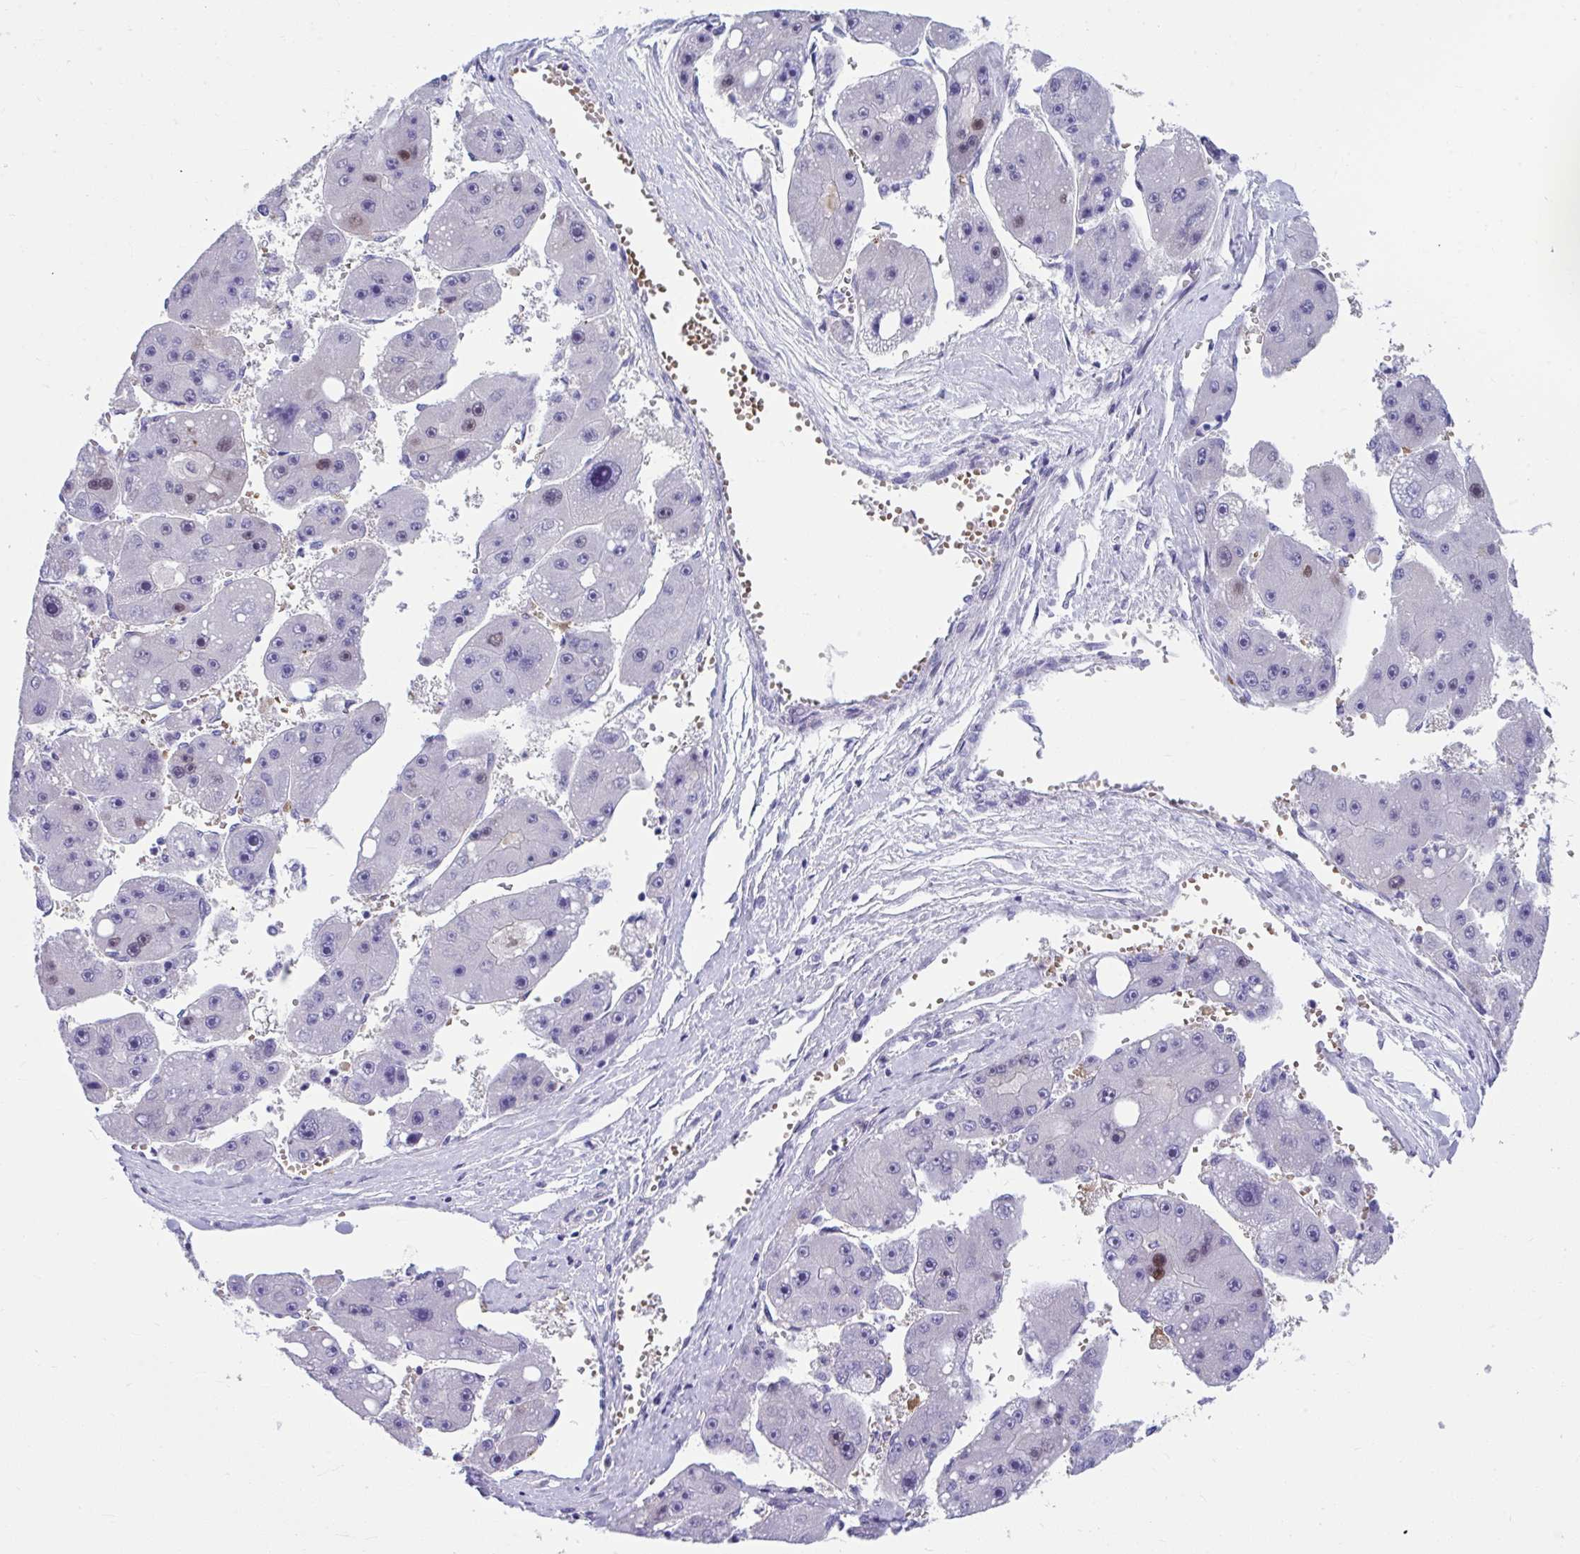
{"staining": {"intensity": "moderate", "quantity": "<25%", "location": "nuclear"}, "tissue": "liver cancer", "cell_type": "Tumor cells", "image_type": "cancer", "snomed": [{"axis": "morphology", "description": "Carcinoma, Hepatocellular, NOS"}, {"axis": "topography", "description": "Liver"}], "caption": "Tumor cells demonstrate moderate nuclear positivity in approximately <25% of cells in liver cancer.", "gene": "ISL1", "patient": {"sex": "female", "age": 61}}